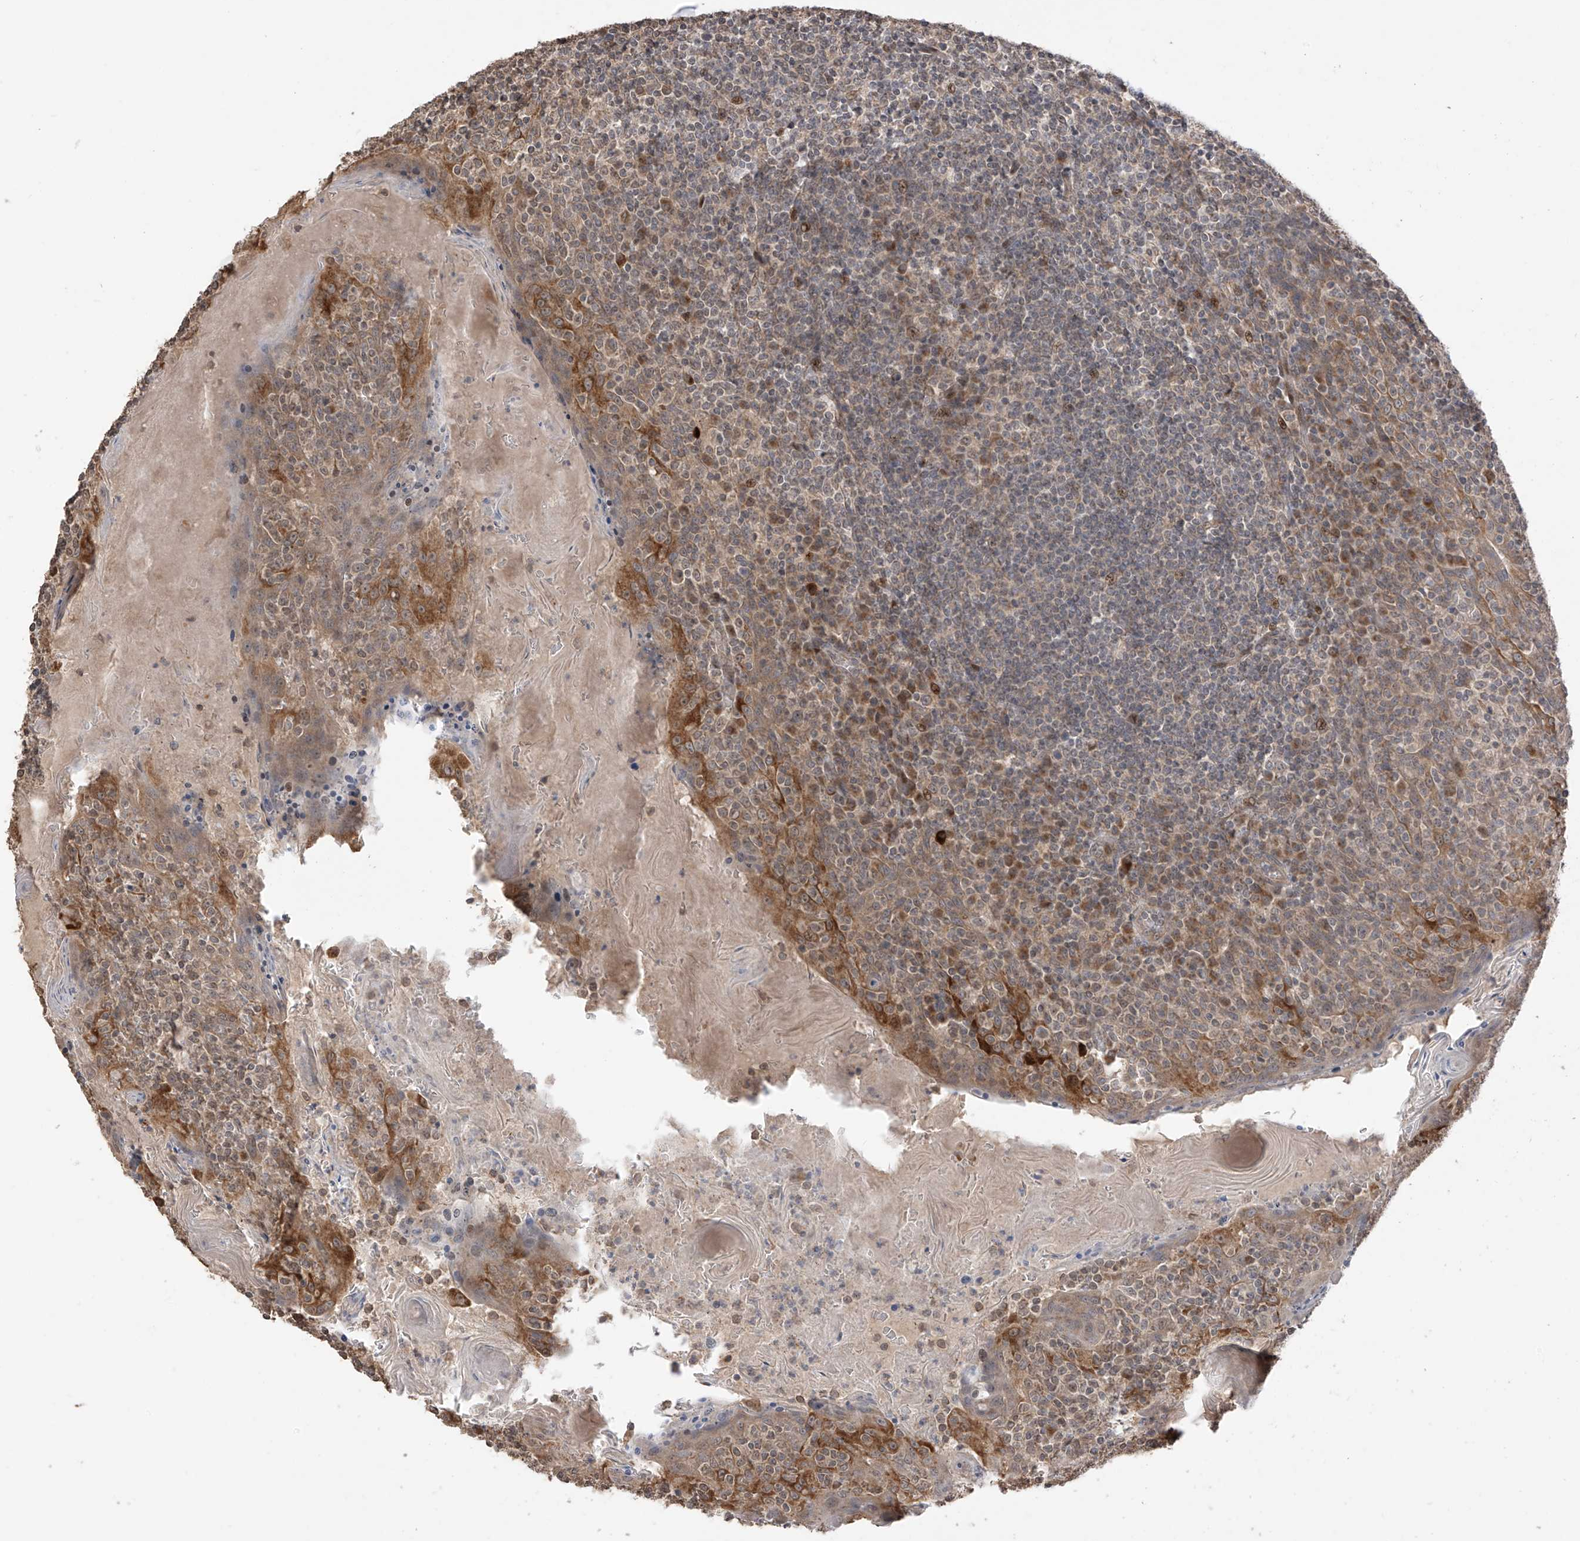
{"staining": {"intensity": "moderate", "quantity": "<25%", "location": "cytoplasmic/membranous"}, "tissue": "tonsil", "cell_type": "Germinal center cells", "image_type": "normal", "snomed": [{"axis": "morphology", "description": "Normal tissue, NOS"}, {"axis": "topography", "description": "Tonsil"}], "caption": "This is an image of IHC staining of benign tonsil, which shows moderate staining in the cytoplasmic/membranous of germinal center cells.", "gene": "LATS1", "patient": {"sex": "female", "age": 19}}